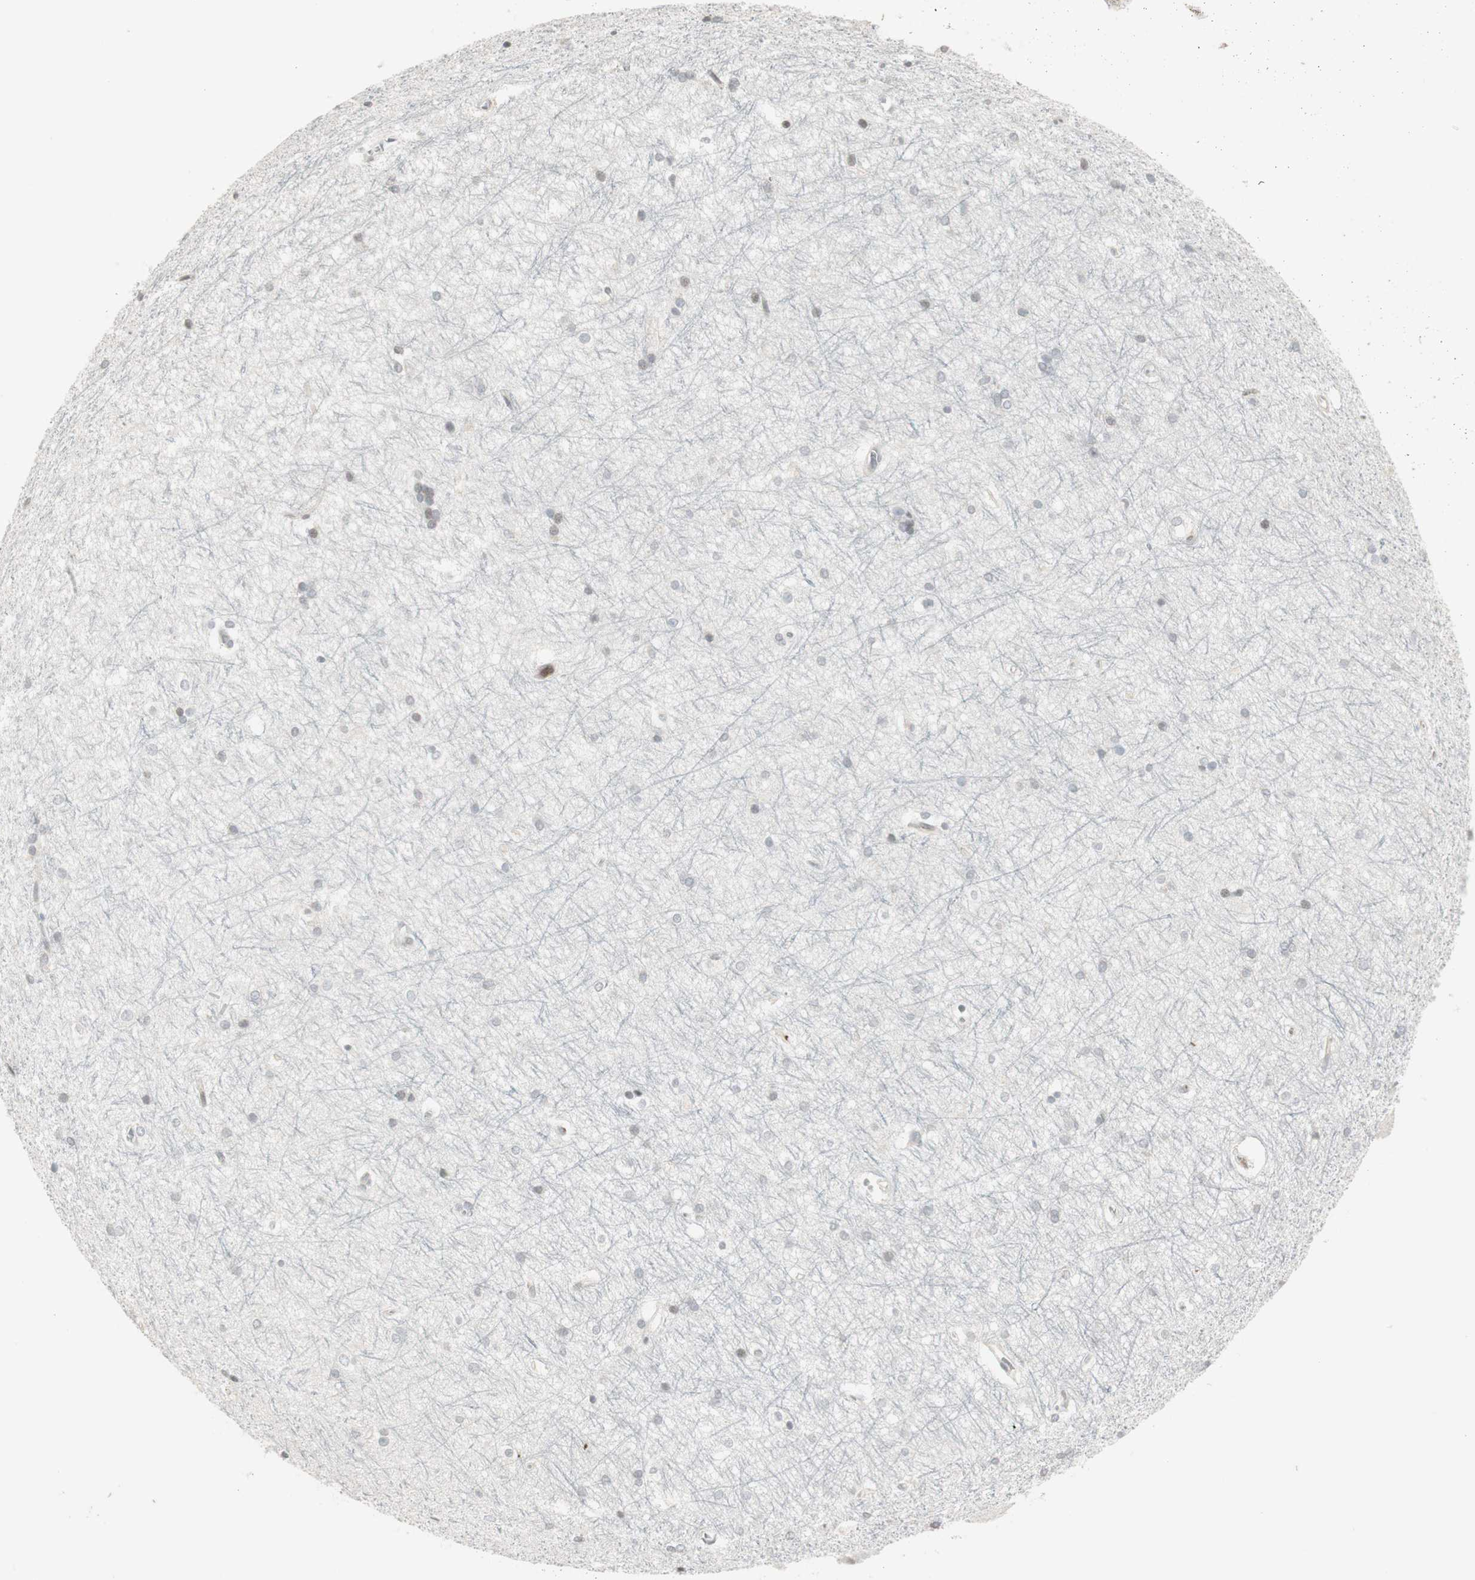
{"staining": {"intensity": "negative", "quantity": "none", "location": "none"}, "tissue": "hippocampus", "cell_type": "Glial cells", "image_type": "normal", "snomed": [{"axis": "morphology", "description": "Normal tissue, NOS"}, {"axis": "topography", "description": "Hippocampus"}], "caption": "Protein analysis of normal hippocampus reveals no significant expression in glial cells.", "gene": "ARHGEF1", "patient": {"sex": "female", "age": 19}}